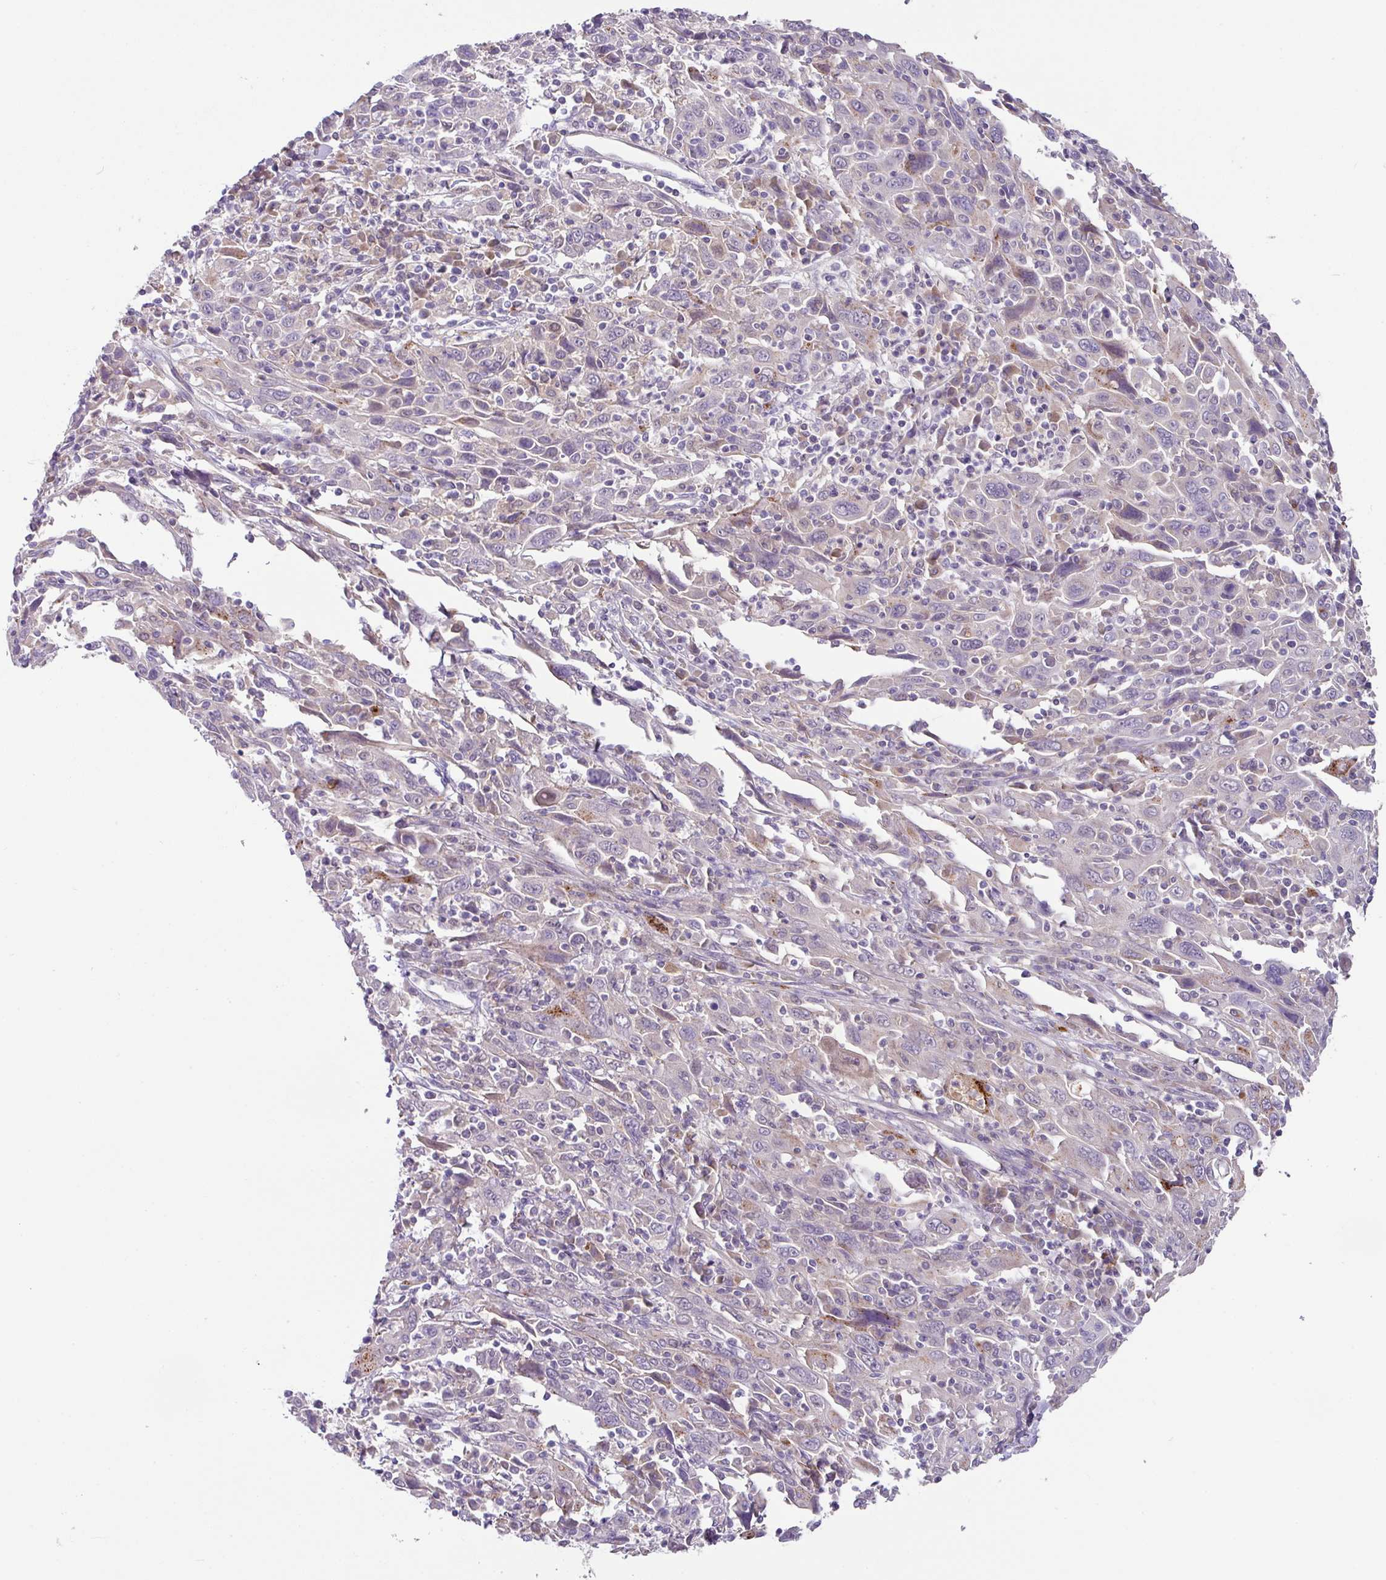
{"staining": {"intensity": "moderate", "quantity": "<25%", "location": "cytoplasmic/membranous"}, "tissue": "cervical cancer", "cell_type": "Tumor cells", "image_type": "cancer", "snomed": [{"axis": "morphology", "description": "Squamous cell carcinoma, NOS"}, {"axis": "topography", "description": "Cervix"}], "caption": "A low amount of moderate cytoplasmic/membranous staining is appreciated in approximately <25% of tumor cells in cervical squamous cell carcinoma tissue.", "gene": "PLEKHH3", "patient": {"sex": "female", "age": 46}}